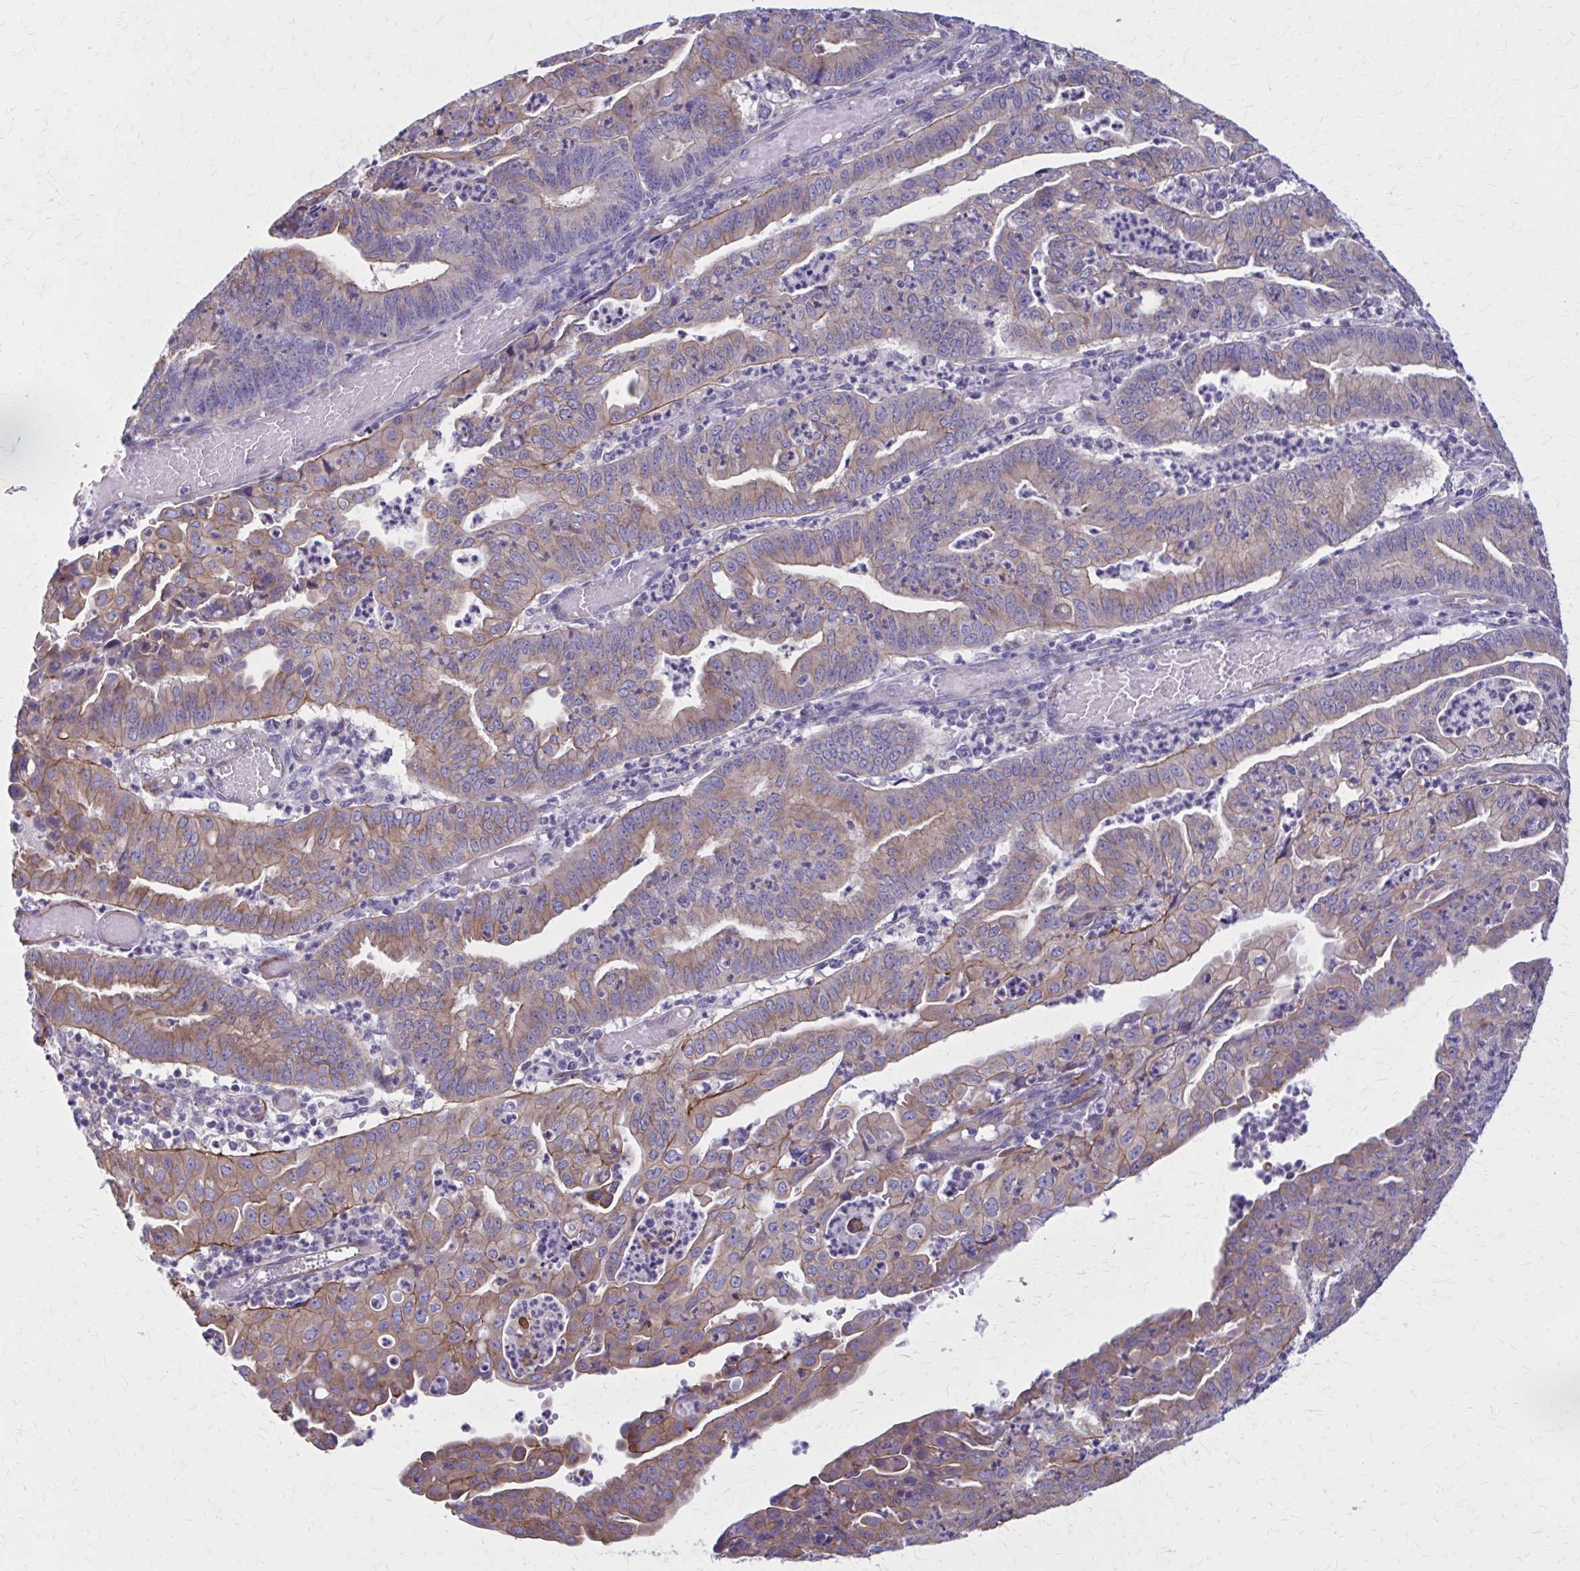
{"staining": {"intensity": "weak", "quantity": "25%-75%", "location": "cytoplasmic/membranous"}, "tissue": "endometrial cancer", "cell_type": "Tumor cells", "image_type": "cancer", "snomed": [{"axis": "morphology", "description": "Adenocarcinoma, NOS"}, {"axis": "topography", "description": "Endometrium"}], "caption": "Immunohistochemical staining of human endometrial adenocarcinoma displays low levels of weak cytoplasmic/membranous protein expression in about 25%-75% of tumor cells. The staining was performed using DAB (3,3'-diaminobenzidine), with brown indicating positive protein expression. Nuclei are stained blue with hematoxylin.", "gene": "ZDHHC7", "patient": {"sex": "female", "age": 60}}